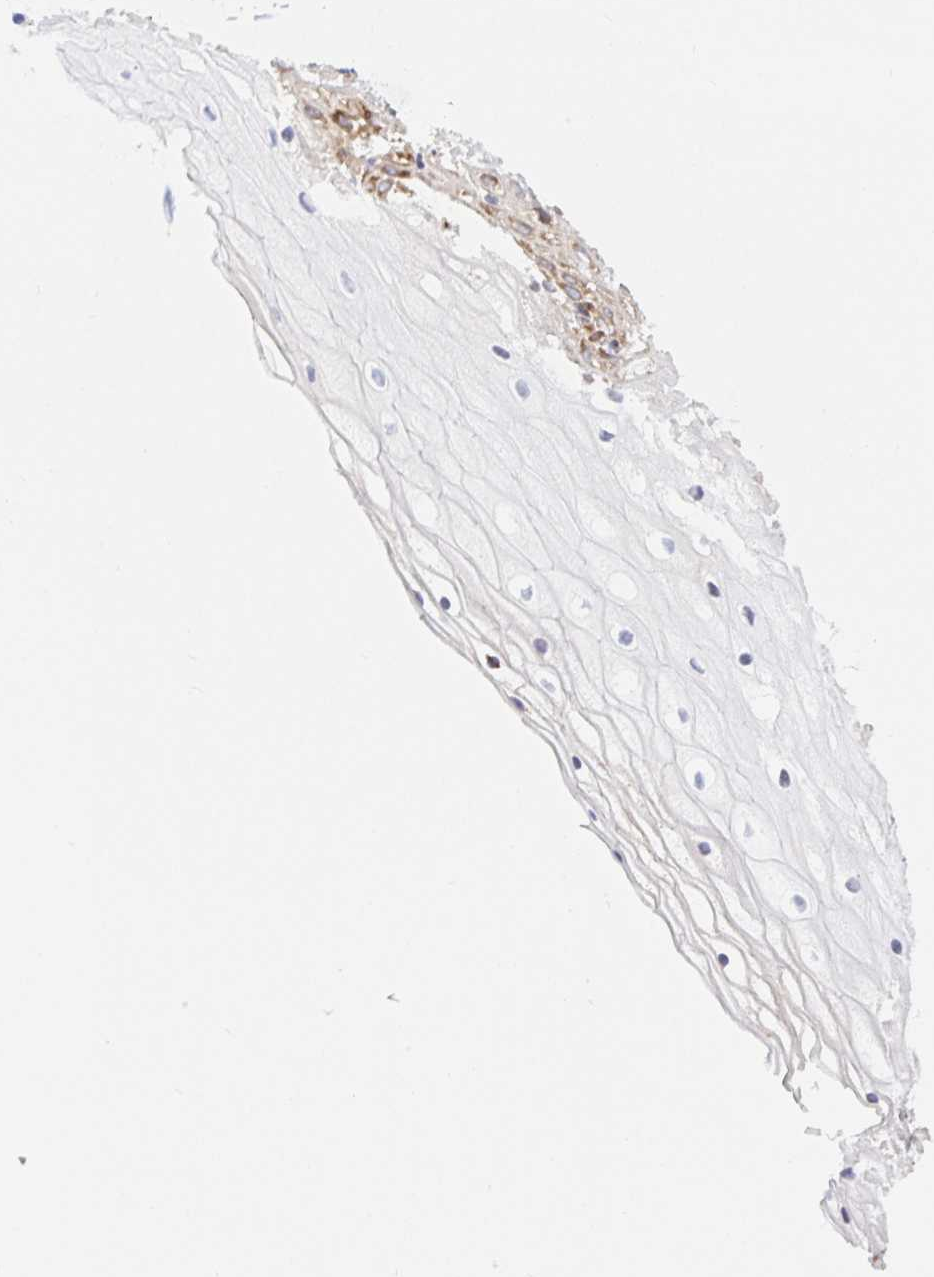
{"staining": {"intensity": "weak", "quantity": "<25%", "location": "cytoplasmic/membranous"}, "tissue": "cervix", "cell_type": "Glandular cells", "image_type": "normal", "snomed": [{"axis": "morphology", "description": "Normal tissue, NOS"}, {"axis": "topography", "description": "Cervix"}], "caption": "An IHC micrograph of benign cervix is shown. There is no staining in glandular cells of cervix. (DAB IHC with hematoxylin counter stain).", "gene": "LARP1", "patient": {"sex": "female", "age": 36}}